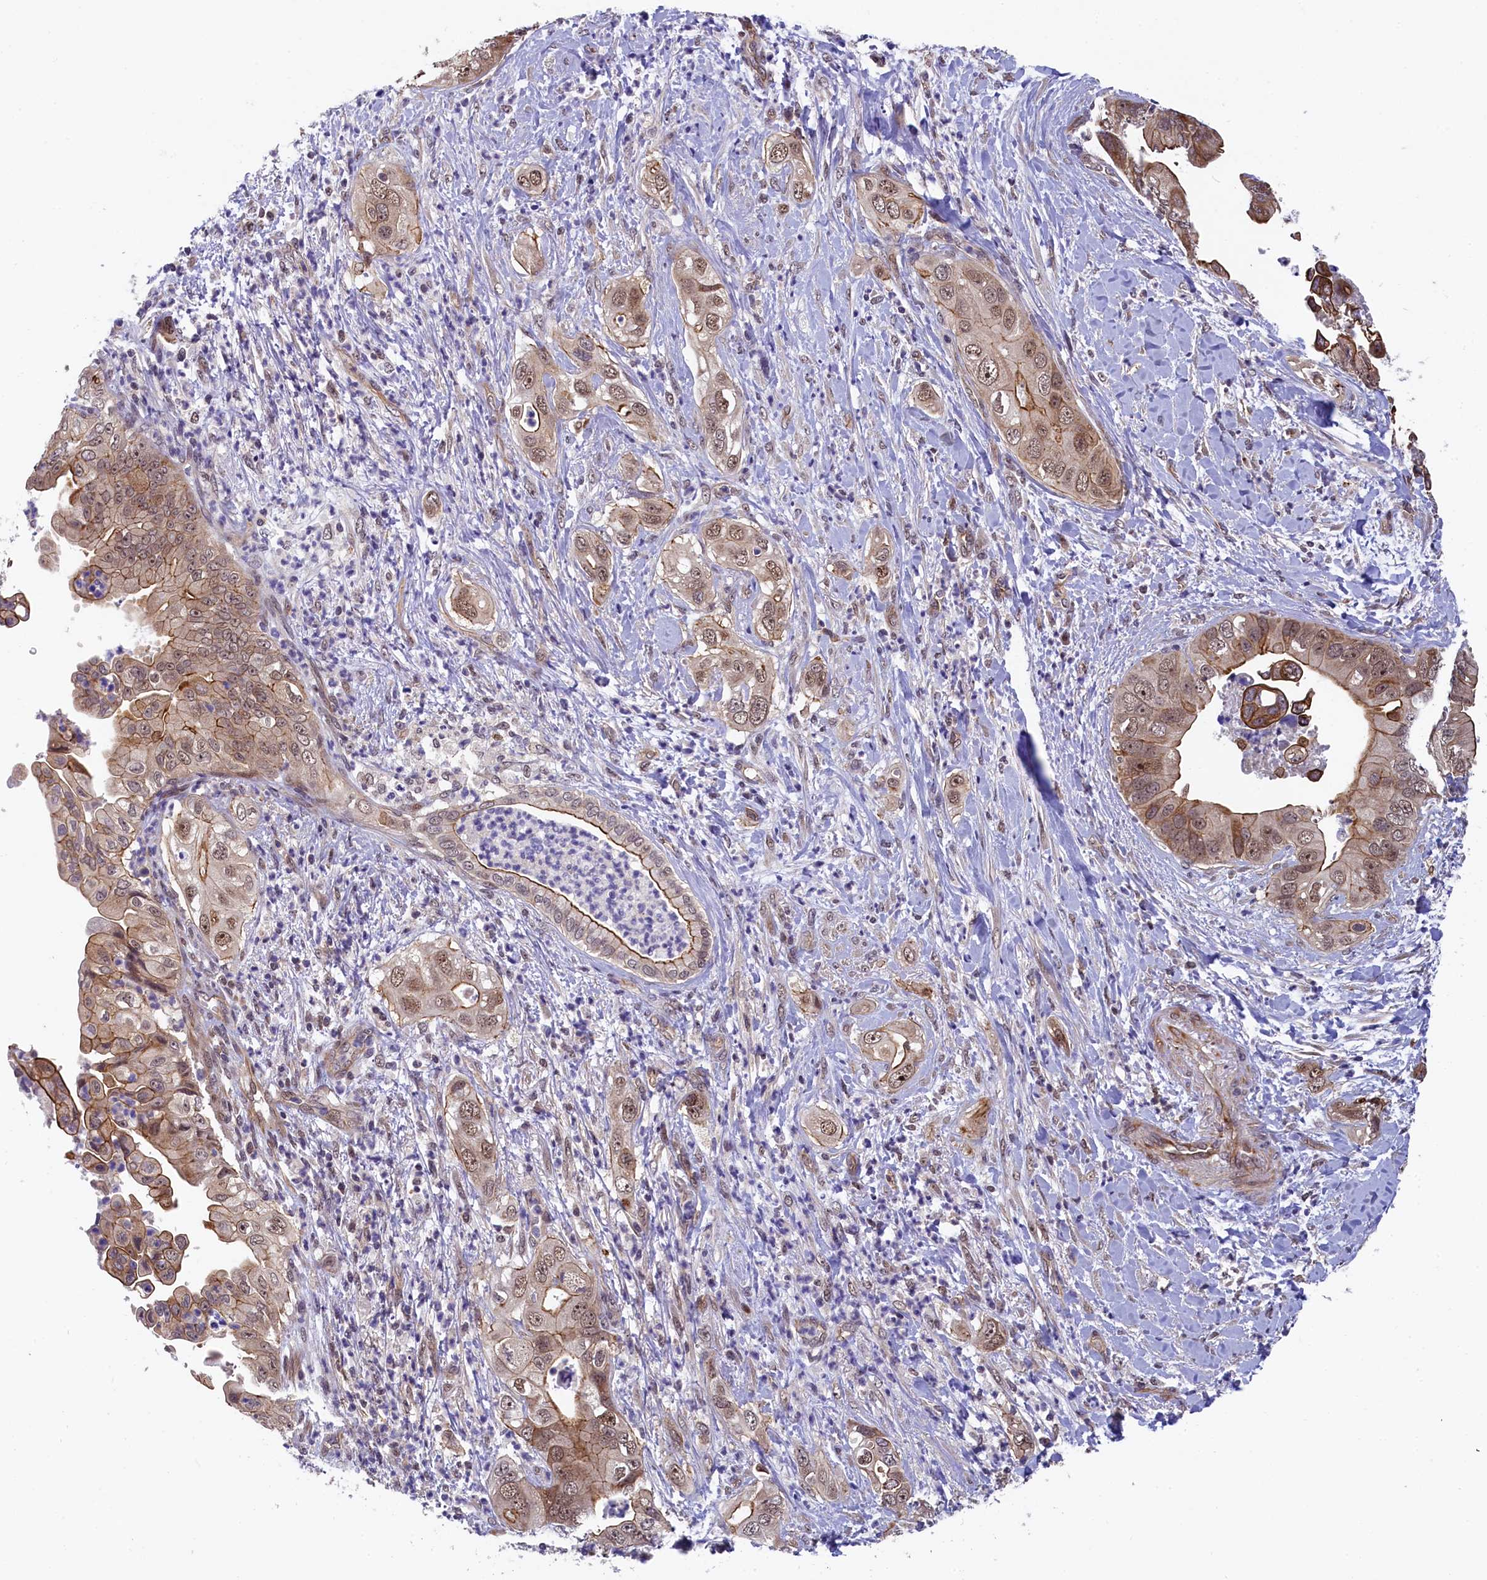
{"staining": {"intensity": "moderate", "quantity": ">75%", "location": "cytoplasmic/membranous,nuclear"}, "tissue": "pancreatic cancer", "cell_type": "Tumor cells", "image_type": "cancer", "snomed": [{"axis": "morphology", "description": "Adenocarcinoma, NOS"}, {"axis": "topography", "description": "Pancreas"}], "caption": "Immunohistochemical staining of human pancreatic adenocarcinoma reveals moderate cytoplasmic/membranous and nuclear protein positivity in approximately >75% of tumor cells.", "gene": "ARL14EP", "patient": {"sex": "female", "age": 78}}